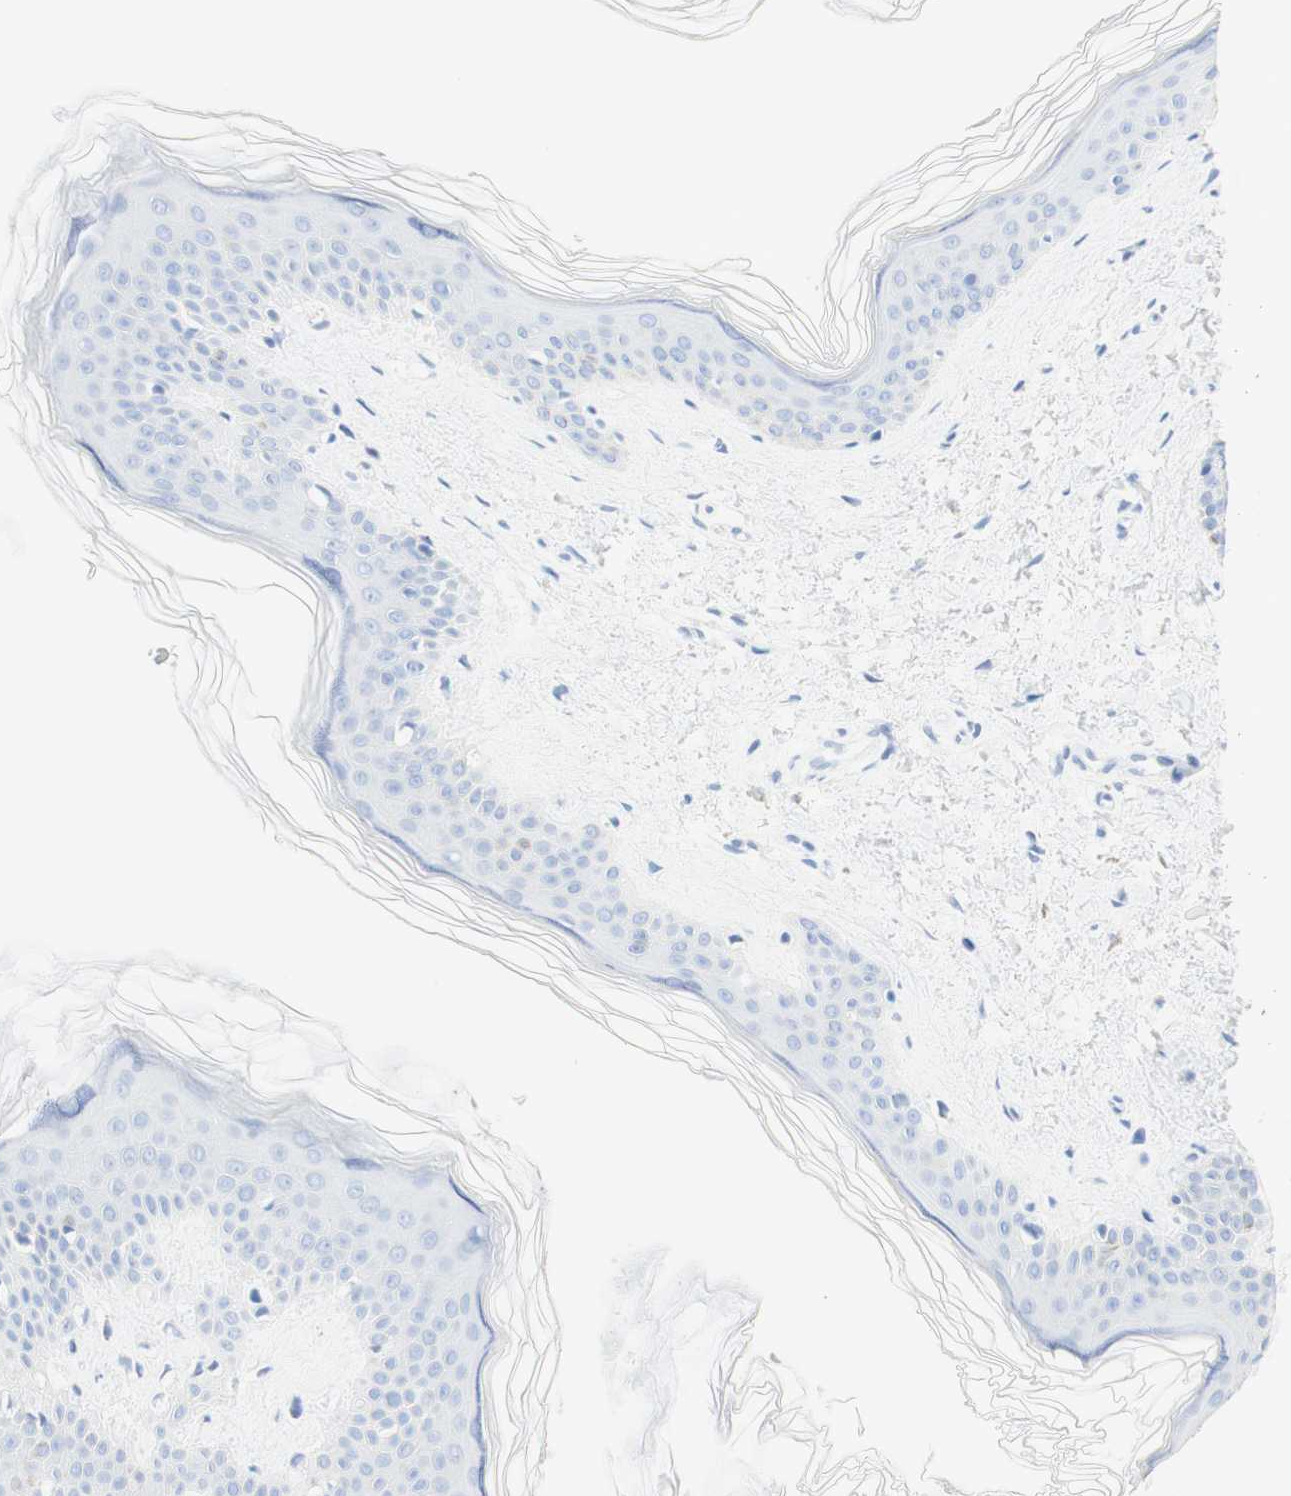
{"staining": {"intensity": "negative", "quantity": "none", "location": "none"}, "tissue": "skin", "cell_type": "Fibroblasts", "image_type": "normal", "snomed": [{"axis": "morphology", "description": "Normal tissue, NOS"}, {"axis": "topography", "description": "Skin"}], "caption": "Immunohistochemical staining of unremarkable skin shows no significant positivity in fibroblasts.", "gene": "TPO", "patient": {"sex": "female", "age": 41}}